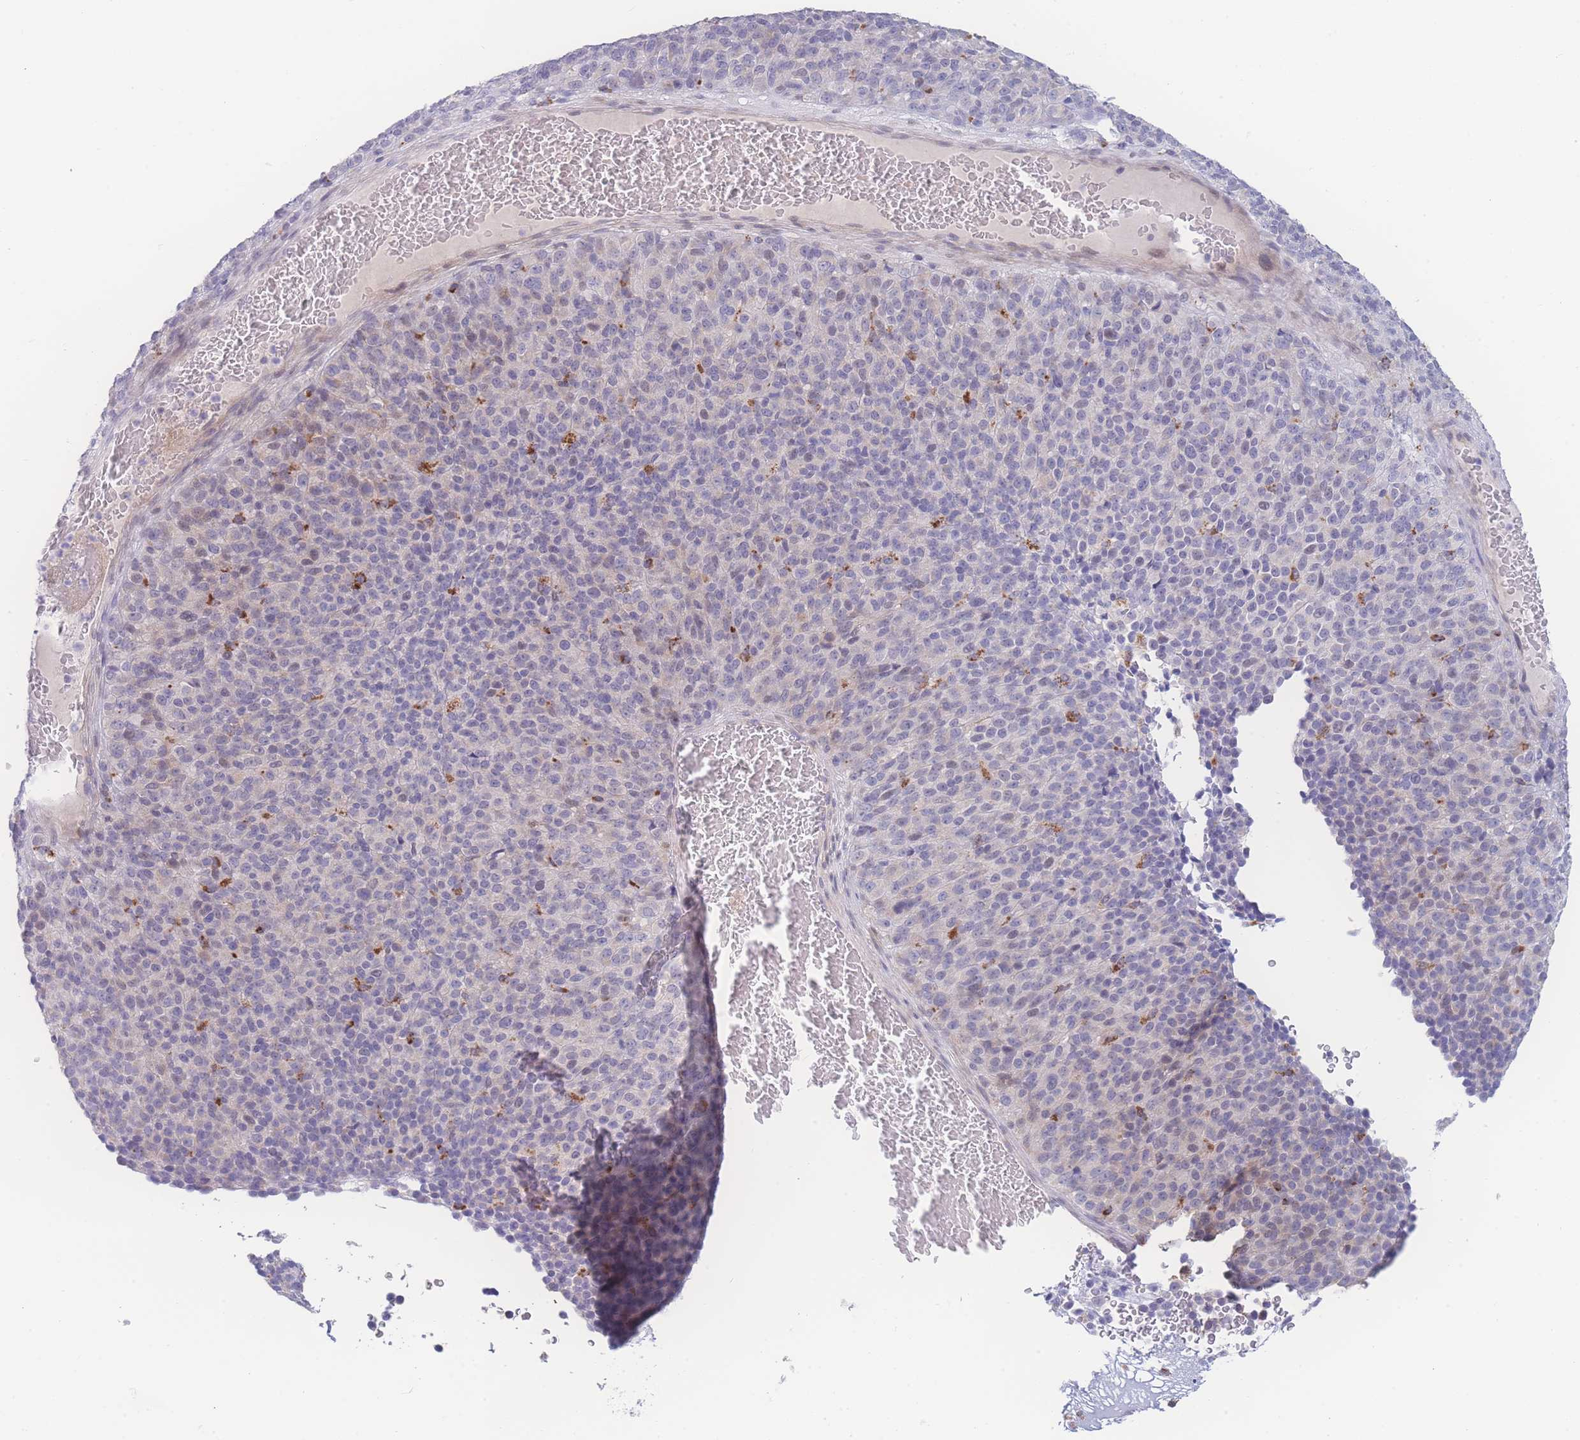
{"staining": {"intensity": "negative", "quantity": "none", "location": "none"}, "tissue": "melanoma", "cell_type": "Tumor cells", "image_type": "cancer", "snomed": [{"axis": "morphology", "description": "Malignant melanoma, Metastatic site"}, {"axis": "topography", "description": "Brain"}], "caption": "Immunohistochemistry micrograph of malignant melanoma (metastatic site) stained for a protein (brown), which shows no staining in tumor cells.", "gene": "PRSS22", "patient": {"sex": "female", "age": 56}}